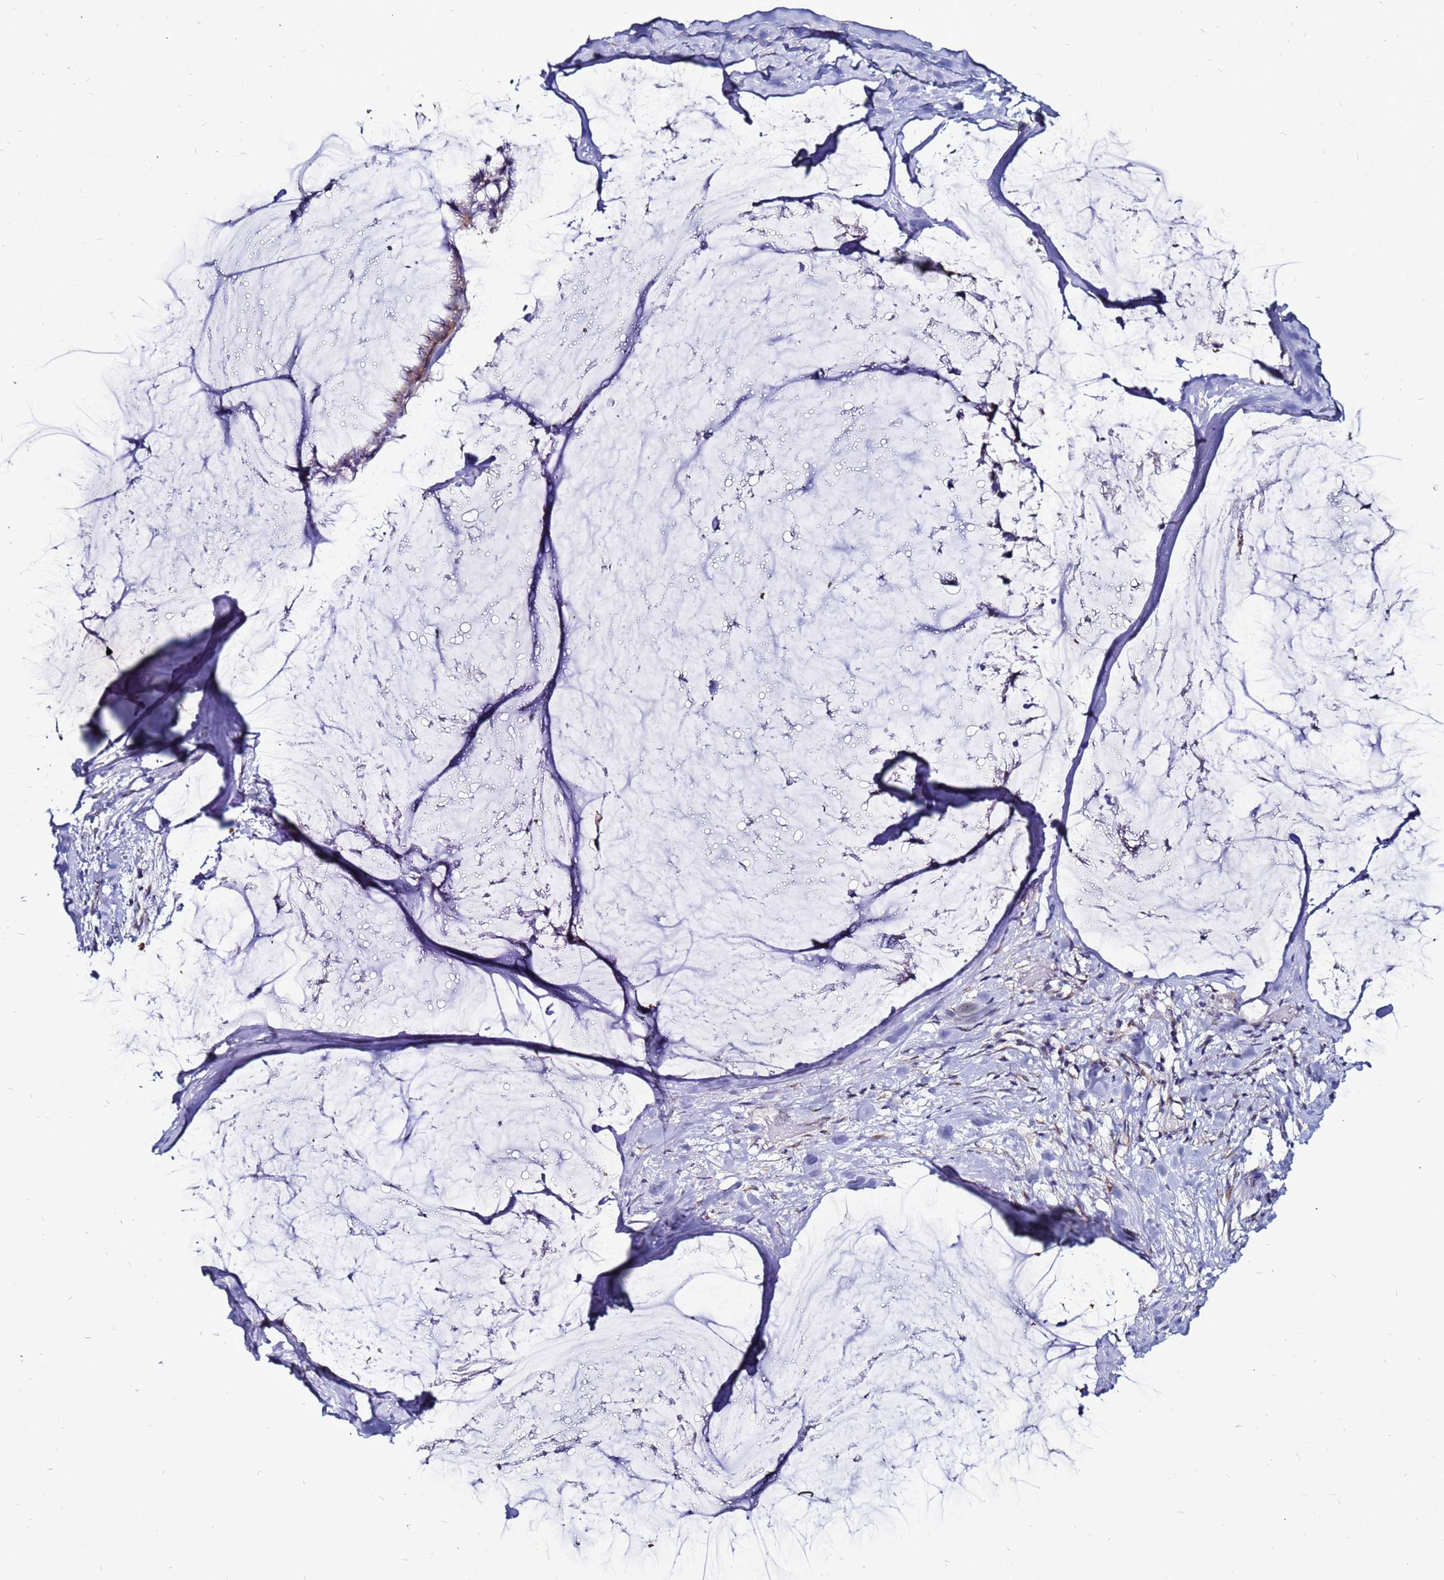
{"staining": {"intensity": "moderate", "quantity": "<25%", "location": "cytoplasmic/membranous"}, "tissue": "ovarian cancer", "cell_type": "Tumor cells", "image_type": "cancer", "snomed": [{"axis": "morphology", "description": "Cystadenocarcinoma, mucinous, NOS"}, {"axis": "topography", "description": "Ovary"}], "caption": "Immunohistochemistry (IHC) staining of ovarian cancer, which shows low levels of moderate cytoplasmic/membranous expression in approximately <25% of tumor cells indicating moderate cytoplasmic/membranous protein expression. The staining was performed using DAB (3,3'-diaminobenzidine) (brown) for protein detection and nuclei were counterstained in hematoxylin (blue).", "gene": "SLC44A3", "patient": {"sex": "female", "age": 39}}